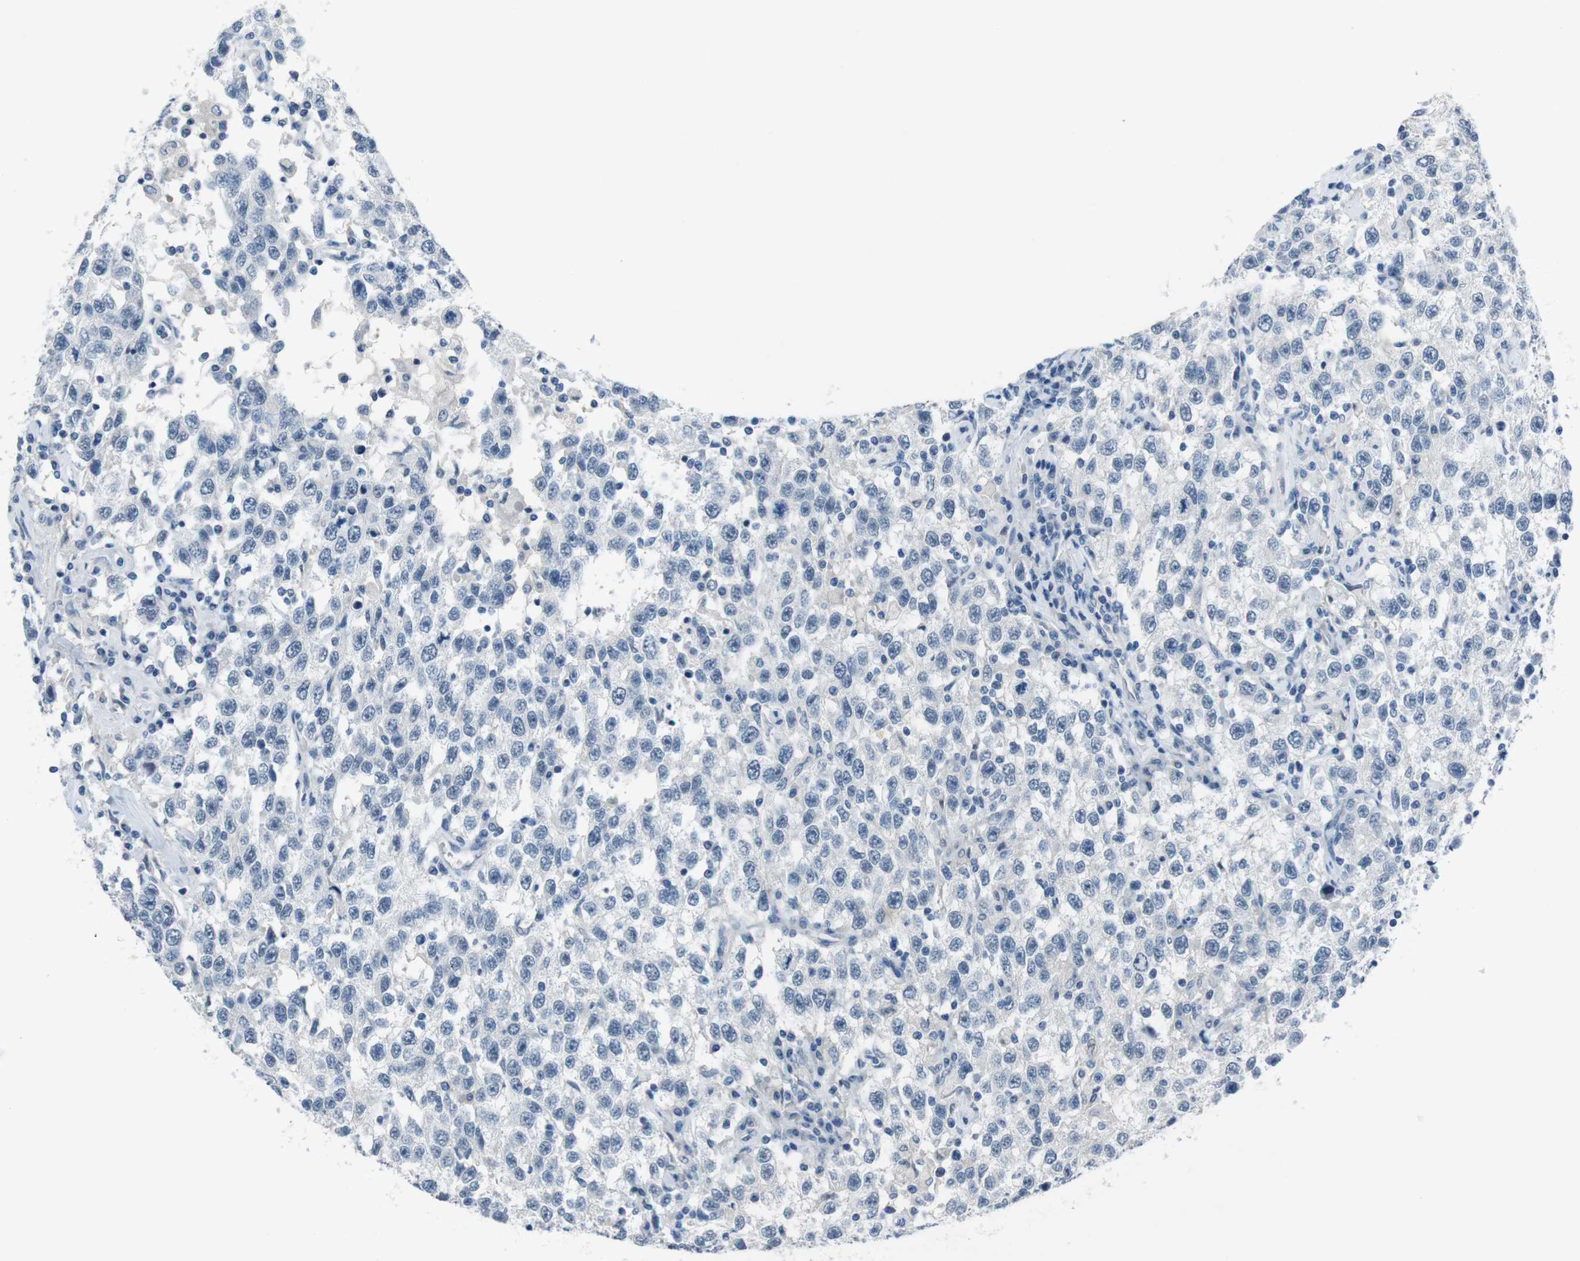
{"staining": {"intensity": "negative", "quantity": "none", "location": "none"}, "tissue": "testis cancer", "cell_type": "Tumor cells", "image_type": "cancer", "snomed": [{"axis": "morphology", "description": "Seminoma, NOS"}, {"axis": "topography", "description": "Testis"}], "caption": "DAB (3,3'-diaminobenzidine) immunohistochemical staining of seminoma (testis) exhibits no significant positivity in tumor cells.", "gene": "HRH2", "patient": {"sex": "male", "age": 41}}